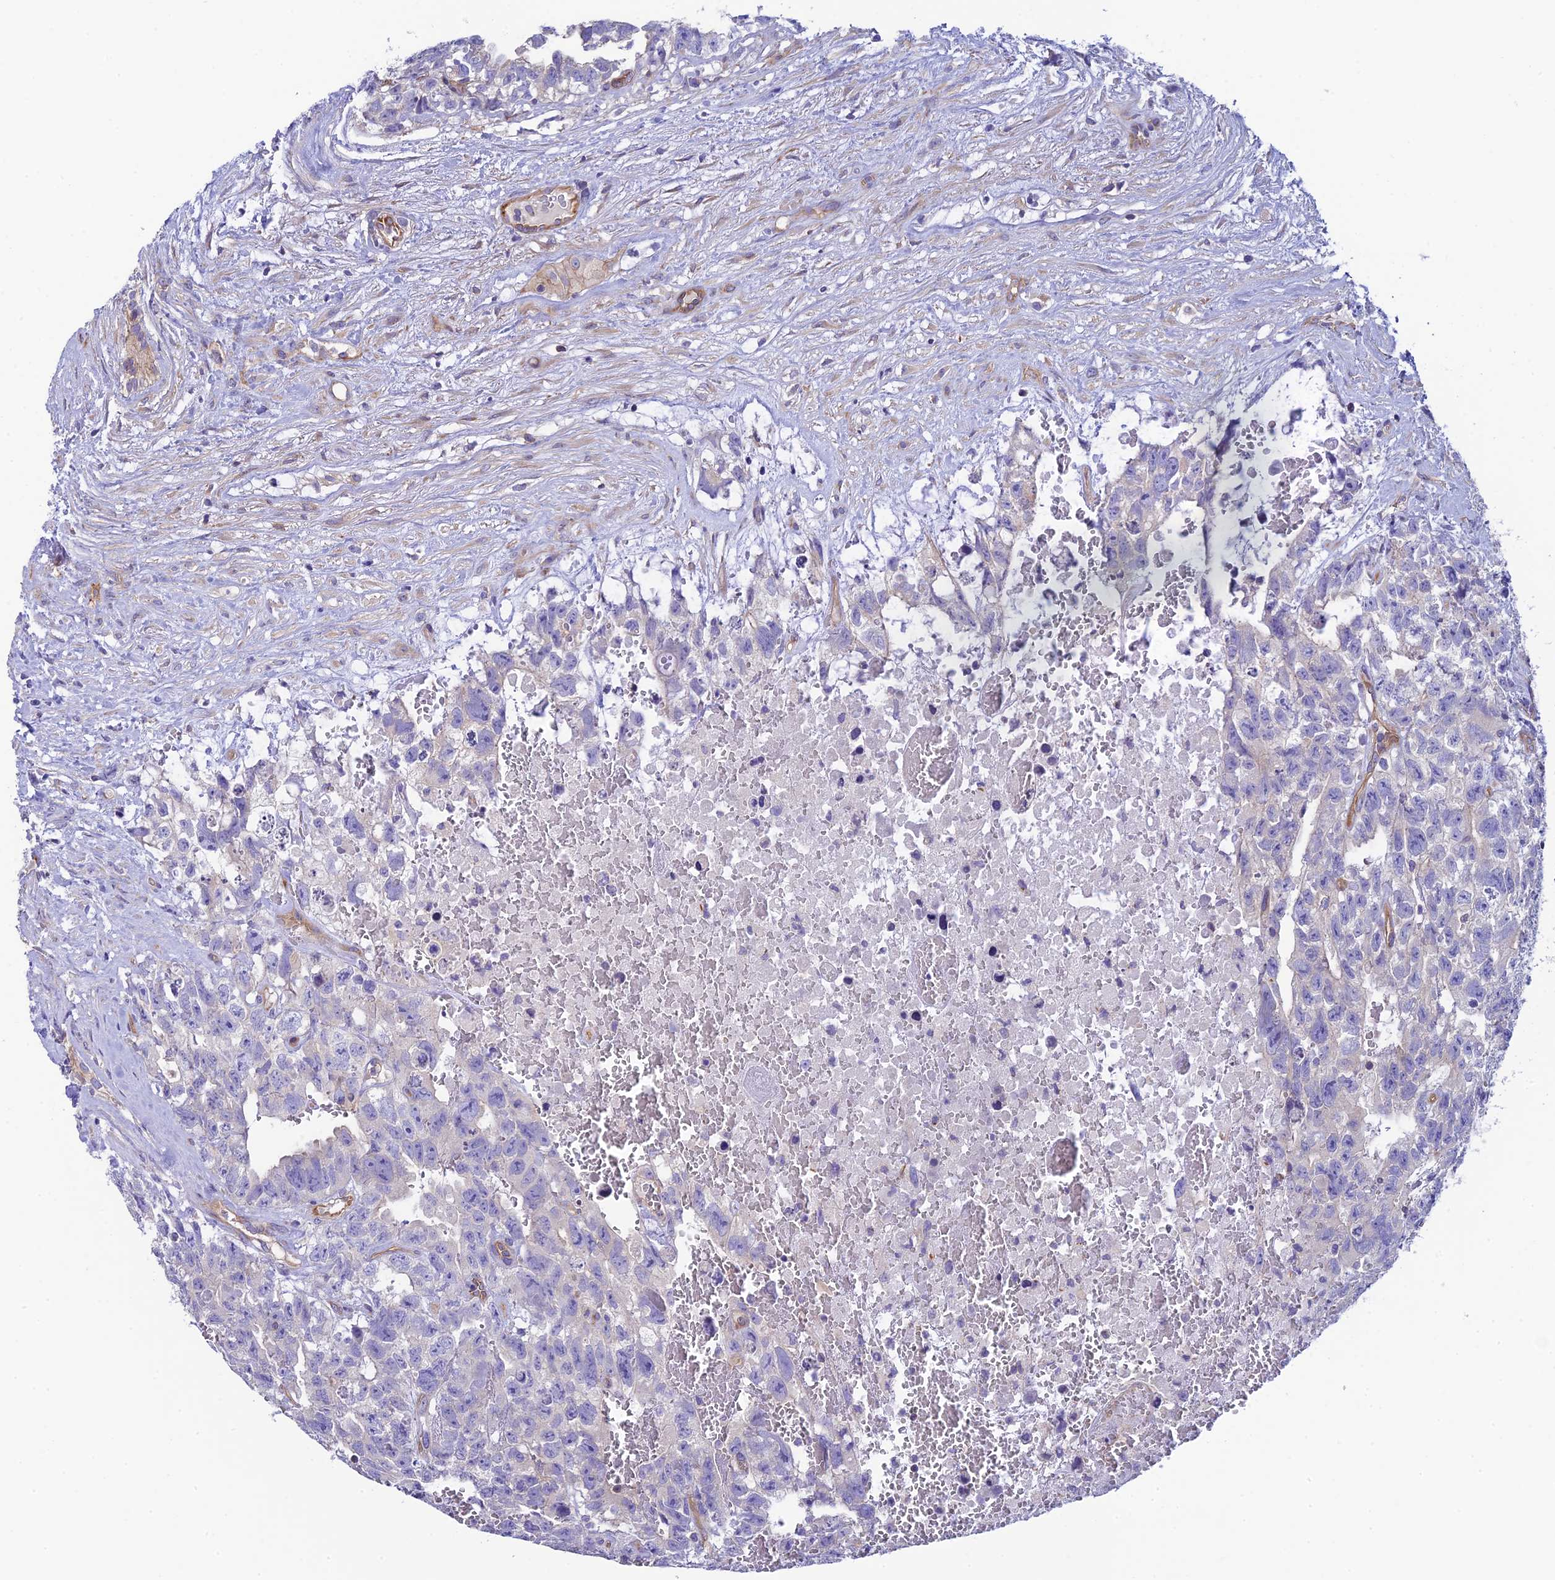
{"staining": {"intensity": "negative", "quantity": "none", "location": "none"}, "tissue": "testis cancer", "cell_type": "Tumor cells", "image_type": "cancer", "snomed": [{"axis": "morphology", "description": "Carcinoma, Embryonal, NOS"}, {"axis": "topography", "description": "Testis"}], "caption": "This is a histopathology image of IHC staining of testis cancer, which shows no expression in tumor cells.", "gene": "PPFIA3", "patient": {"sex": "male", "age": 26}}